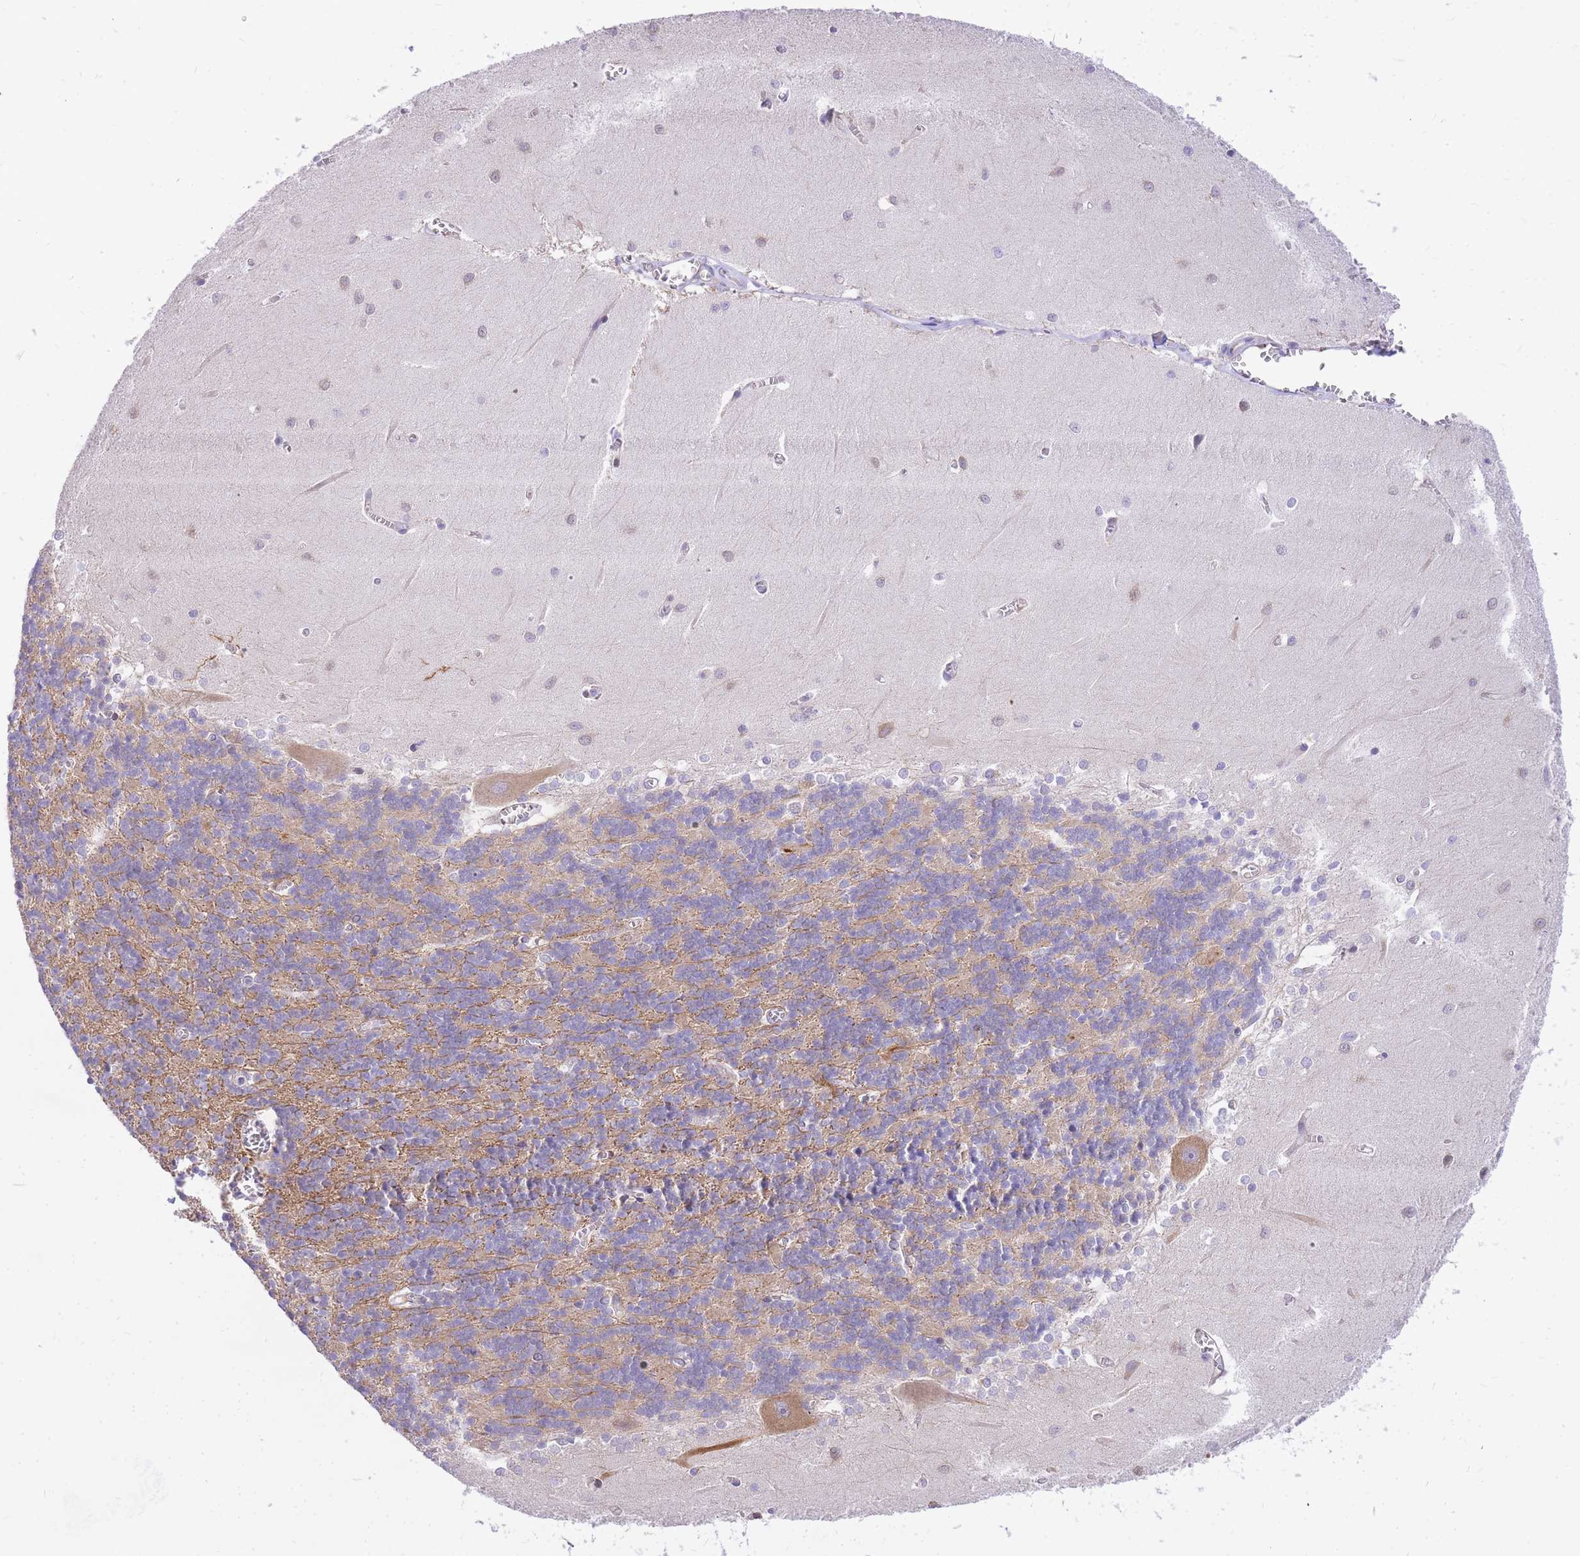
{"staining": {"intensity": "moderate", "quantity": "25%-75%", "location": "cytoplasmic/membranous"}, "tissue": "cerebellum", "cell_type": "Cells in granular layer", "image_type": "normal", "snomed": [{"axis": "morphology", "description": "Normal tissue, NOS"}, {"axis": "topography", "description": "Cerebellum"}], "caption": "Immunohistochemistry (IHC) staining of normal cerebellum, which reveals medium levels of moderate cytoplasmic/membranous staining in about 25%-75% of cells in granular layer indicating moderate cytoplasmic/membranous protein expression. The staining was performed using DAB (brown) for protein detection and nuclei were counterstained in hematoxylin (blue).", "gene": "S100PBP", "patient": {"sex": "male", "age": 37}}